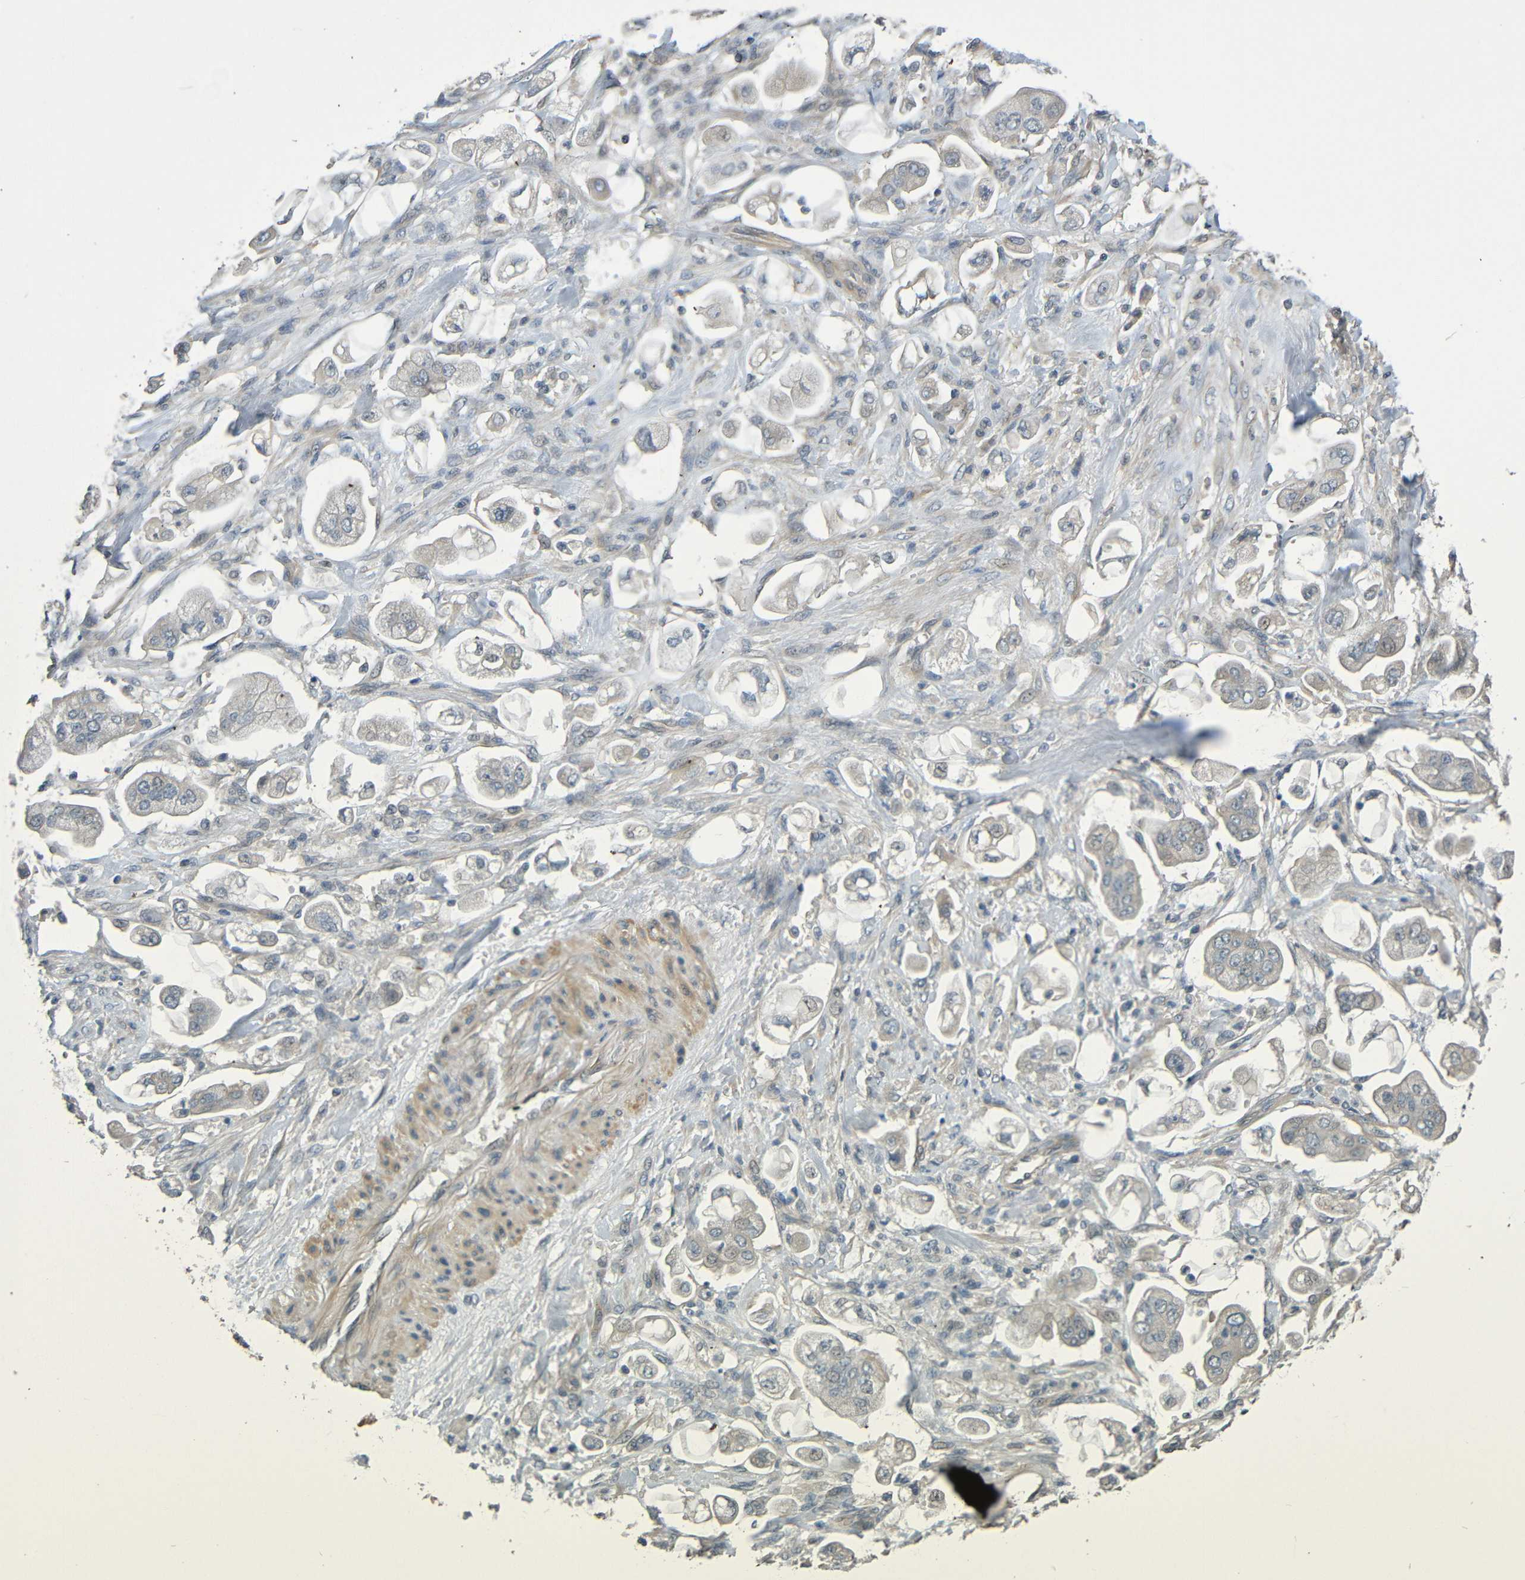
{"staining": {"intensity": "negative", "quantity": "none", "location": "none"}, "tissue": "stomach cancer", "cell_type": "Tumor cells", "image_type": "cancer", "snomed": [{"axis": "morphology", "description": "Adenocarcinoma, NOS"}, {"axis": "topography", "description": "Stomach"}], "caption": "The histopathology image reveals no staining of tumor cells in stomach cancer.", "gene": "CYP4F2", "patient": {"sex": "male", "age": 62}}